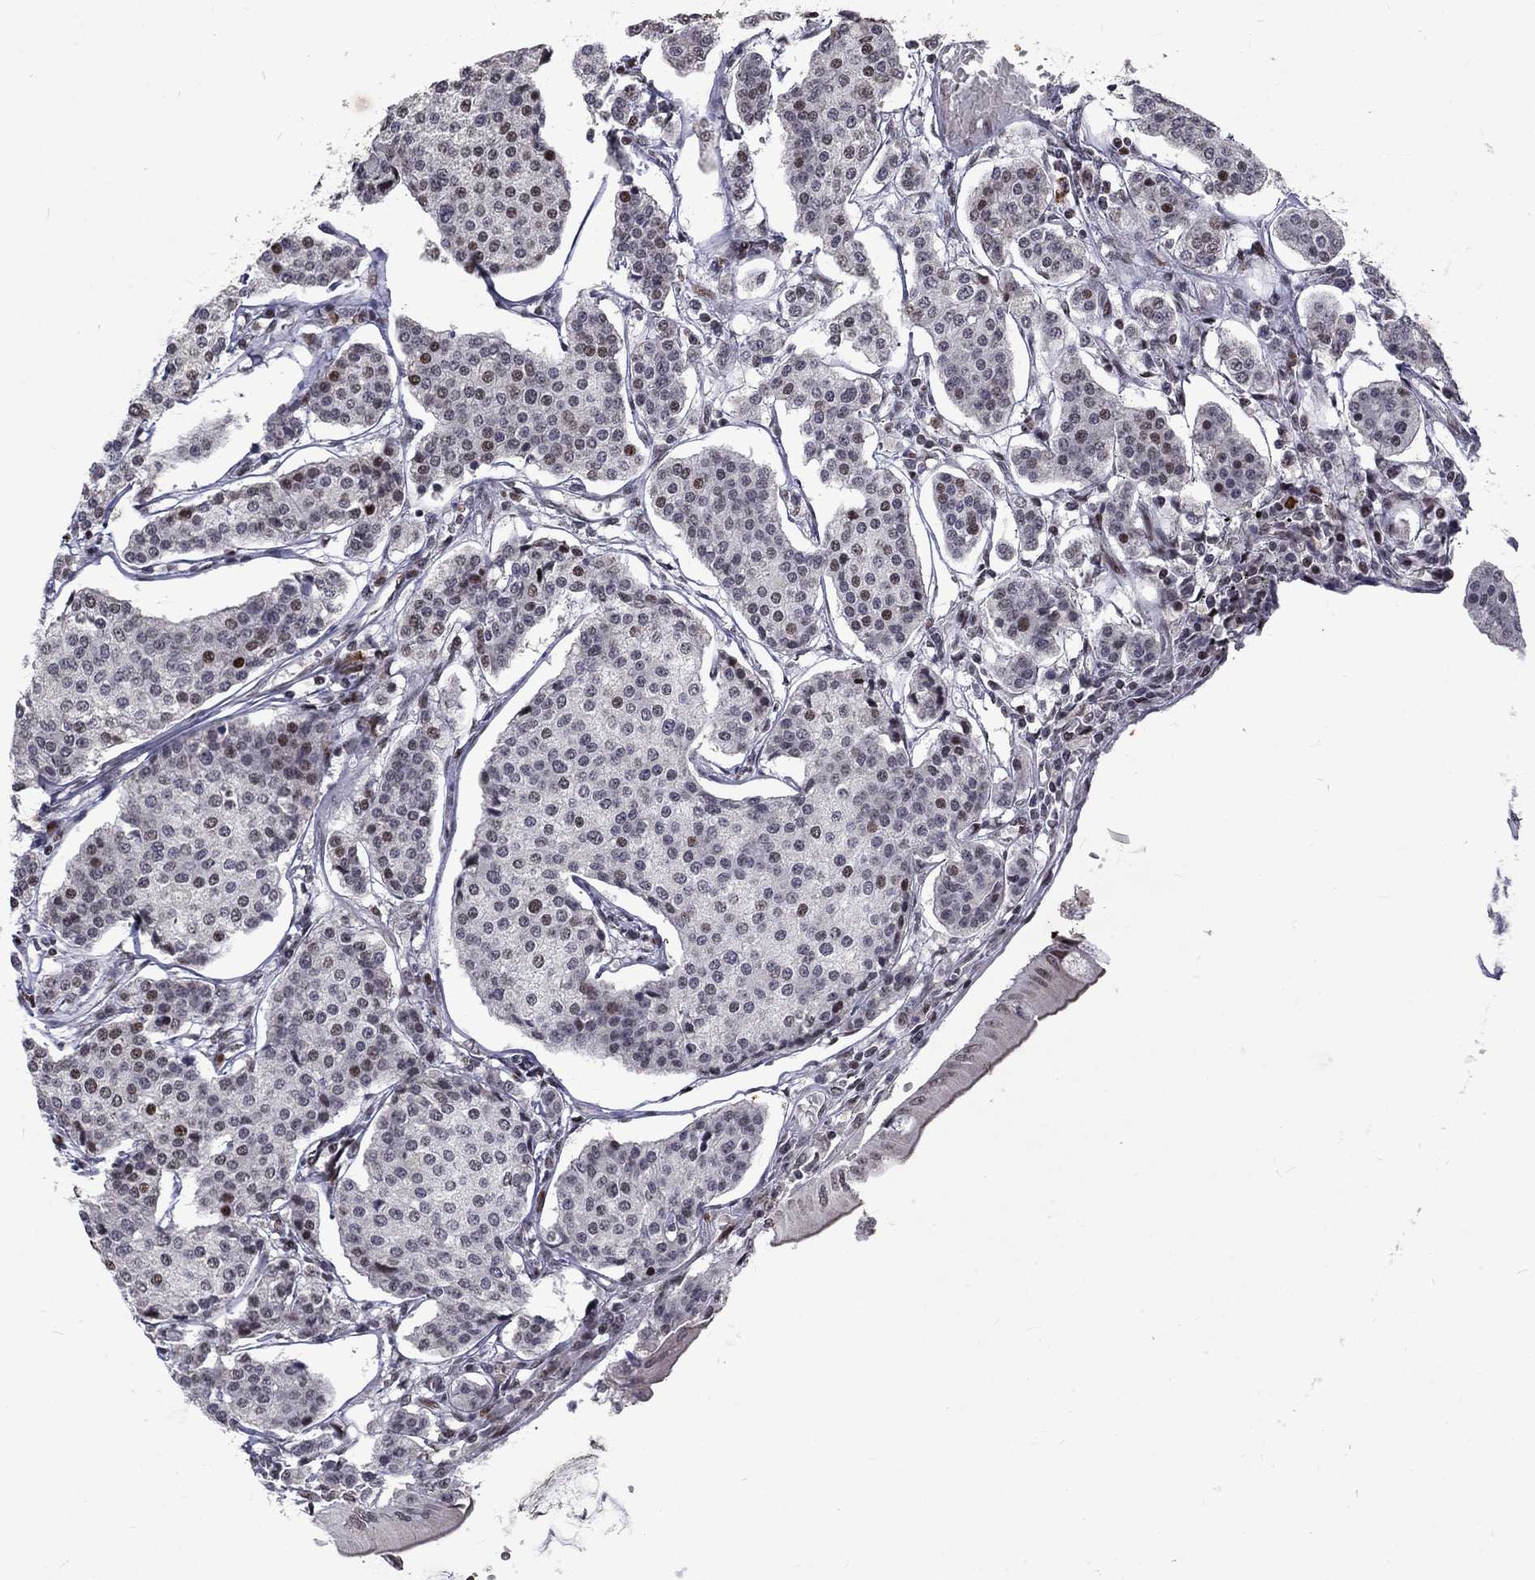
{"staining": {"intensity": "moderate", "quantity": "<25%", "location": "nuclear"}, "tissue": "carcinoid", "cell_type": "Tumor cells", "image_type": "cancer", "snomed": [{"axis": "morphology", "description": "Carcinoid, malignant, NOS"}, {"axis": "topography", "description": "Small intestine"}], "caption": "Protein staining of carcinoid tissue shows moderate nuclear staining in approximately <25% of tumor cells. (DAB IHC with brightfield microscopy, high magnification).", "gene": "TCEAL1", "patient": {"sex": "female", "age": 65}}